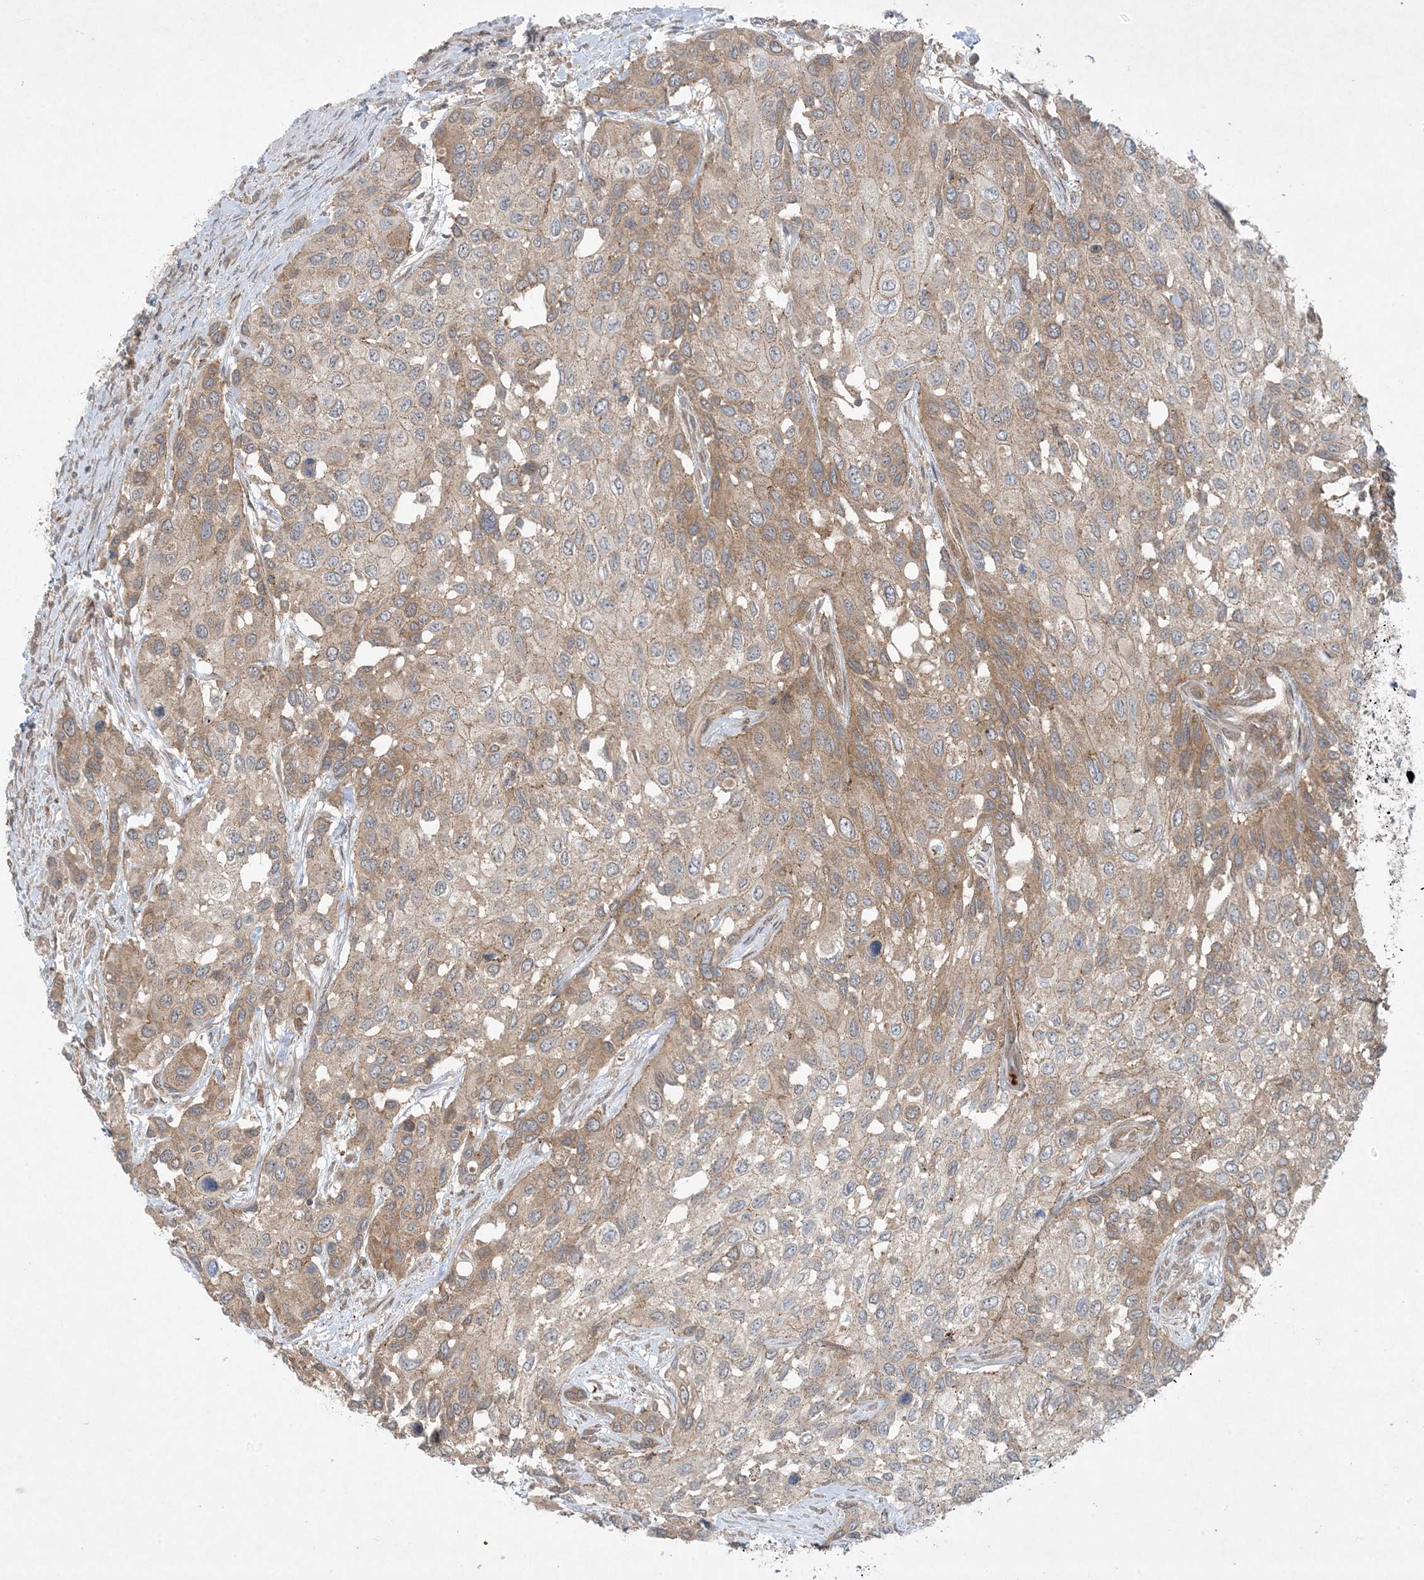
{"staining": {"intensity": "moderate", "quantity": "25%-75%", "location": "cytoplasmic/membranous"}, "tissue": "urothelial cancer", "cell_type": "Tumor cells", "image_type": "cancer", "snomed": [{"axis": "morphology", "description": "Normal tissue, NOS"}, {"axis": "morphology", "description": "Urothelial carcinoma, High grade"}, {"axis": "topography", "description": "Vascular tissue"}, {"axis": "topography", "description": "Urinary bladder"}], "caption": "Protein positivity by IHC exhibits moderate cytoplasmic/membranous positivity in about 25%-75% of tumor cells in urothelial cancer.", "gene": "STAM2", "patient": {"sex": "female", "age": 56}}